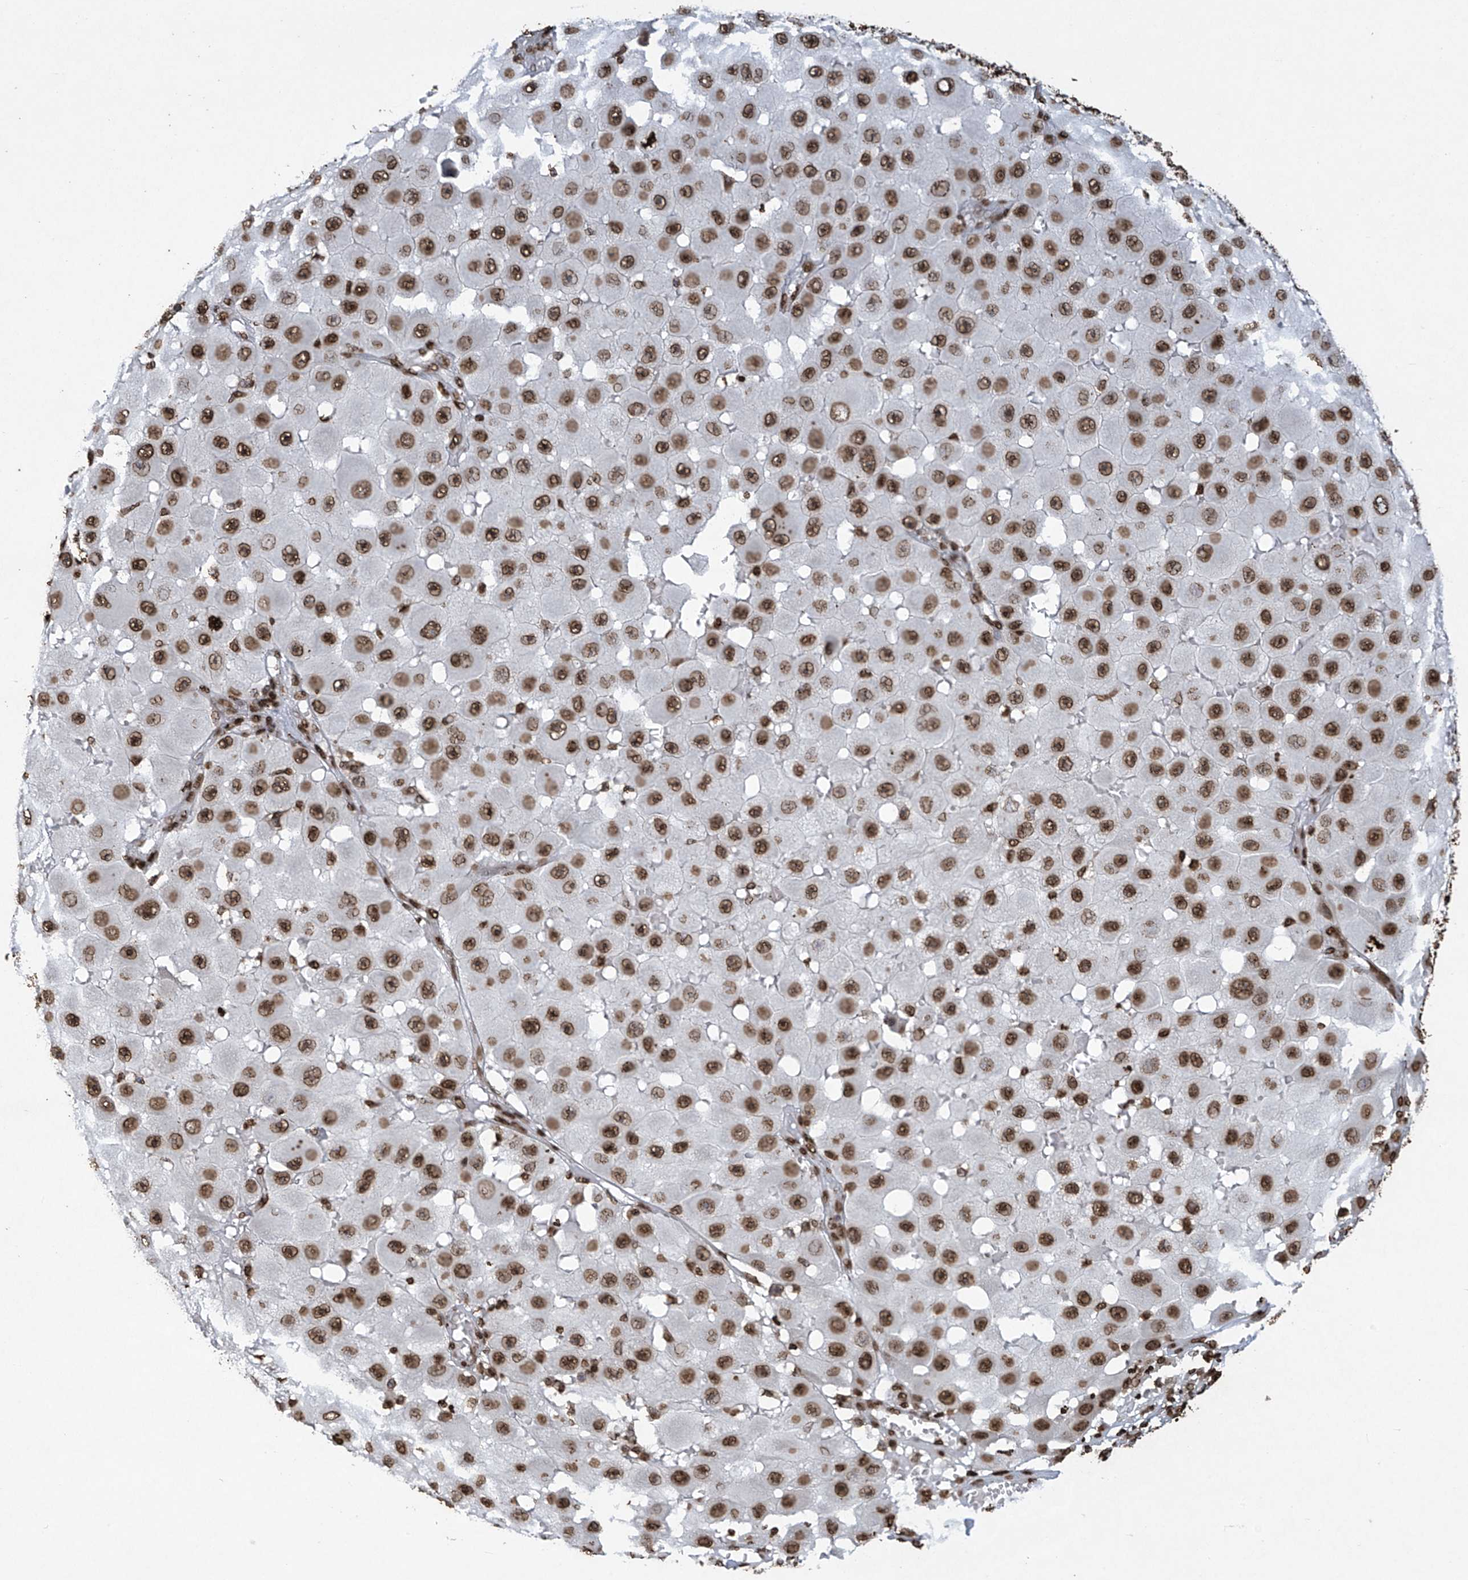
{"staining": {"intensity": "strong", "quantity": ">75%", "location": "nuclear"}, "tissue": "melanoma", "cell_type": "Tumor cells", "image_type": "cancer", "snomed": [{"axis": "morphology", "description": "Malignant melanoma, NOS"}, {"axis": "topography", "description": "Skin"}], "caption": "A histopathology image of human melanoma stained for a protein reveals strong nuclear brown staining in tumor cells.", "gene": "H3-3A", "patient": {"sex": "female", "age": 81}}